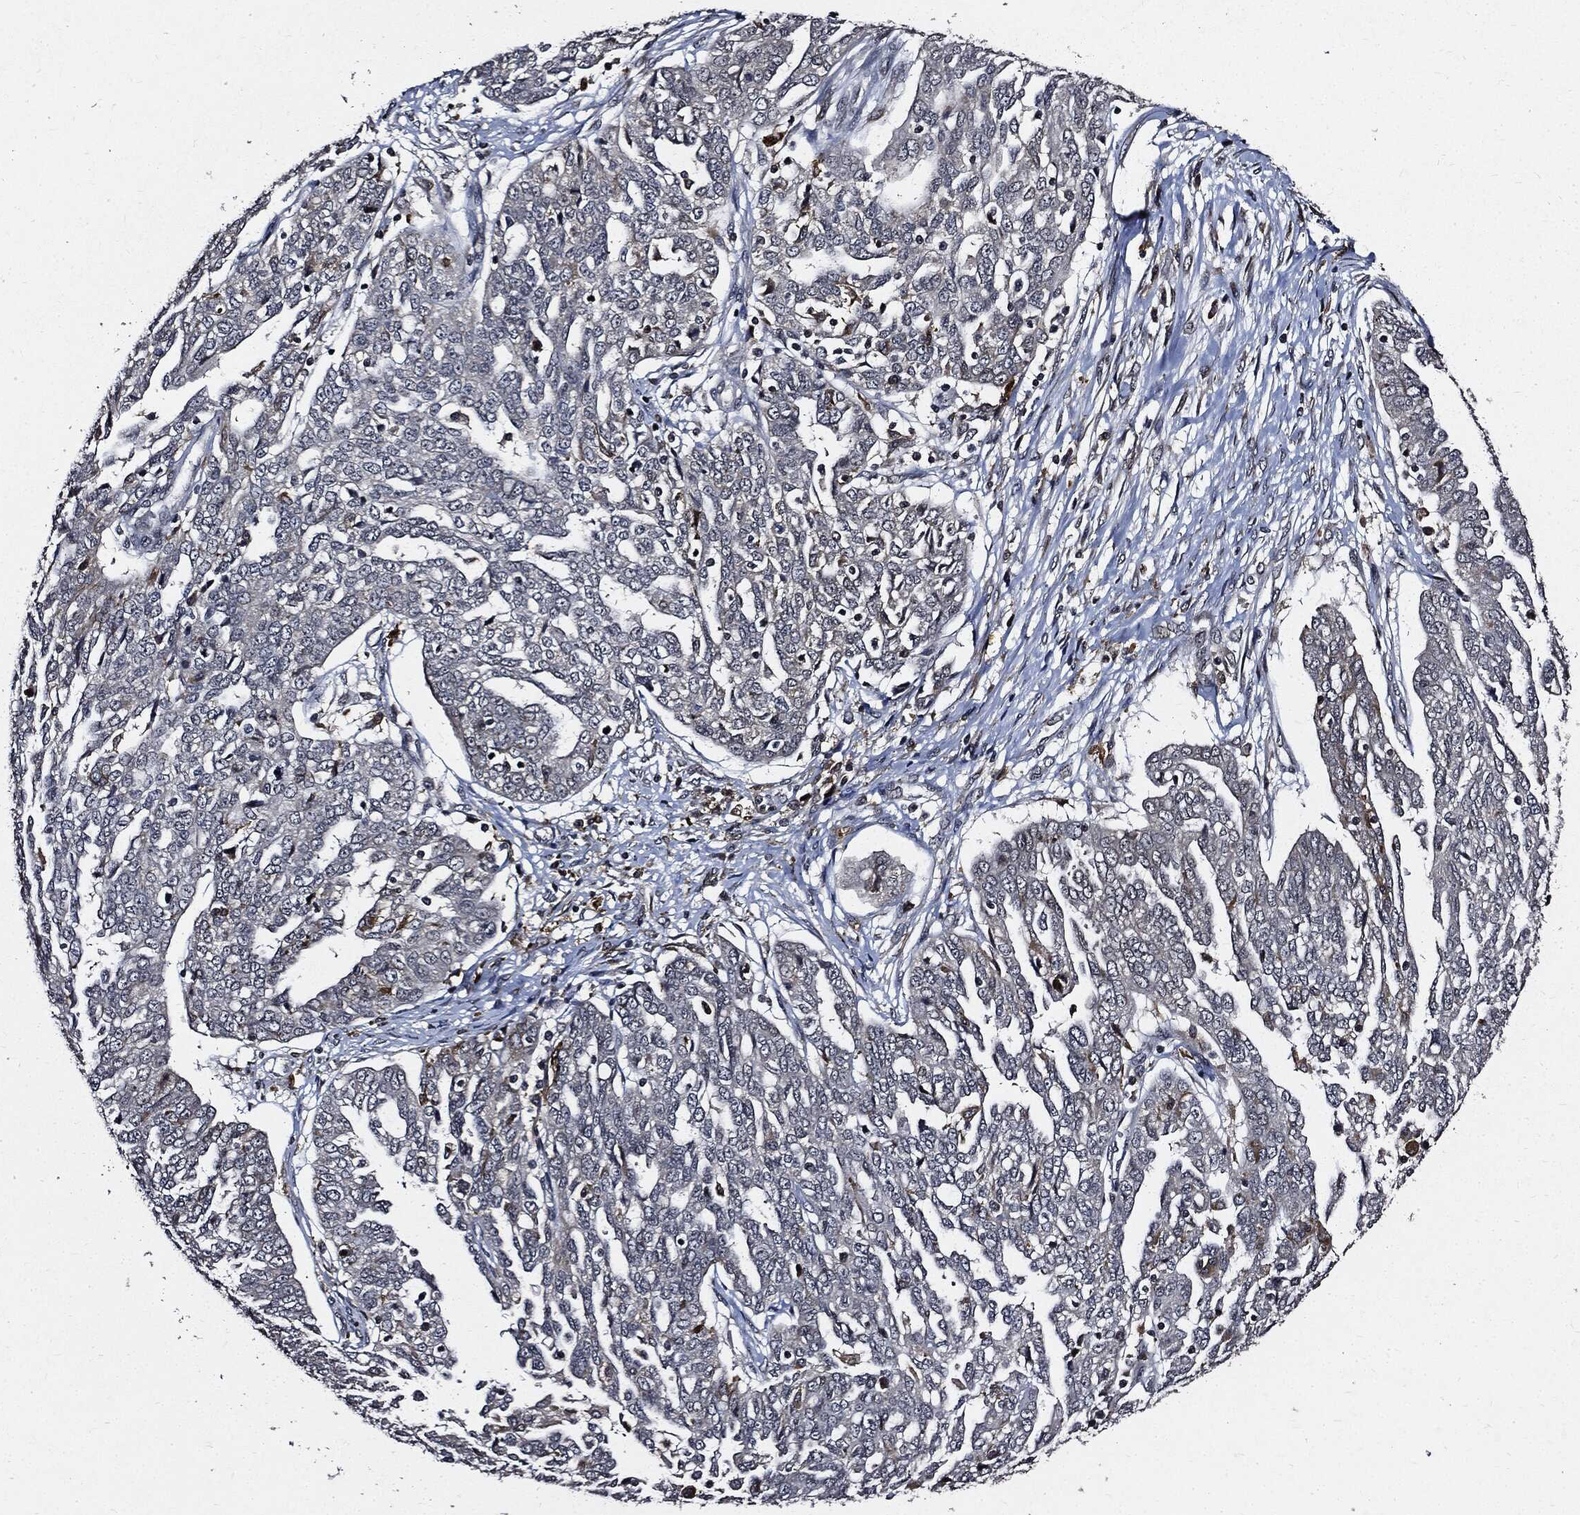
{"staining": {"intensity": "negative", "quantity": "none", "location": "none"}, "tissue": "ovarian cancer", "cell_type": "Tumor cells", "image_type": "cancer", "snomed": [{"axis": "morphology", "description": "Cystadenocarcinoma, serous, NOS"}, {"axis": "topography", "description": "Ovary"}], "caption": "The histopathology image exhibits no staining of tumor cells in ovarian cancer. Brightfield microscopy of IHC stained with DAB (brown) and hematoxylin (blue), captured at high magnification.", "gene": "SUGT1", "patient": {"sex": "female", "age": 67}}